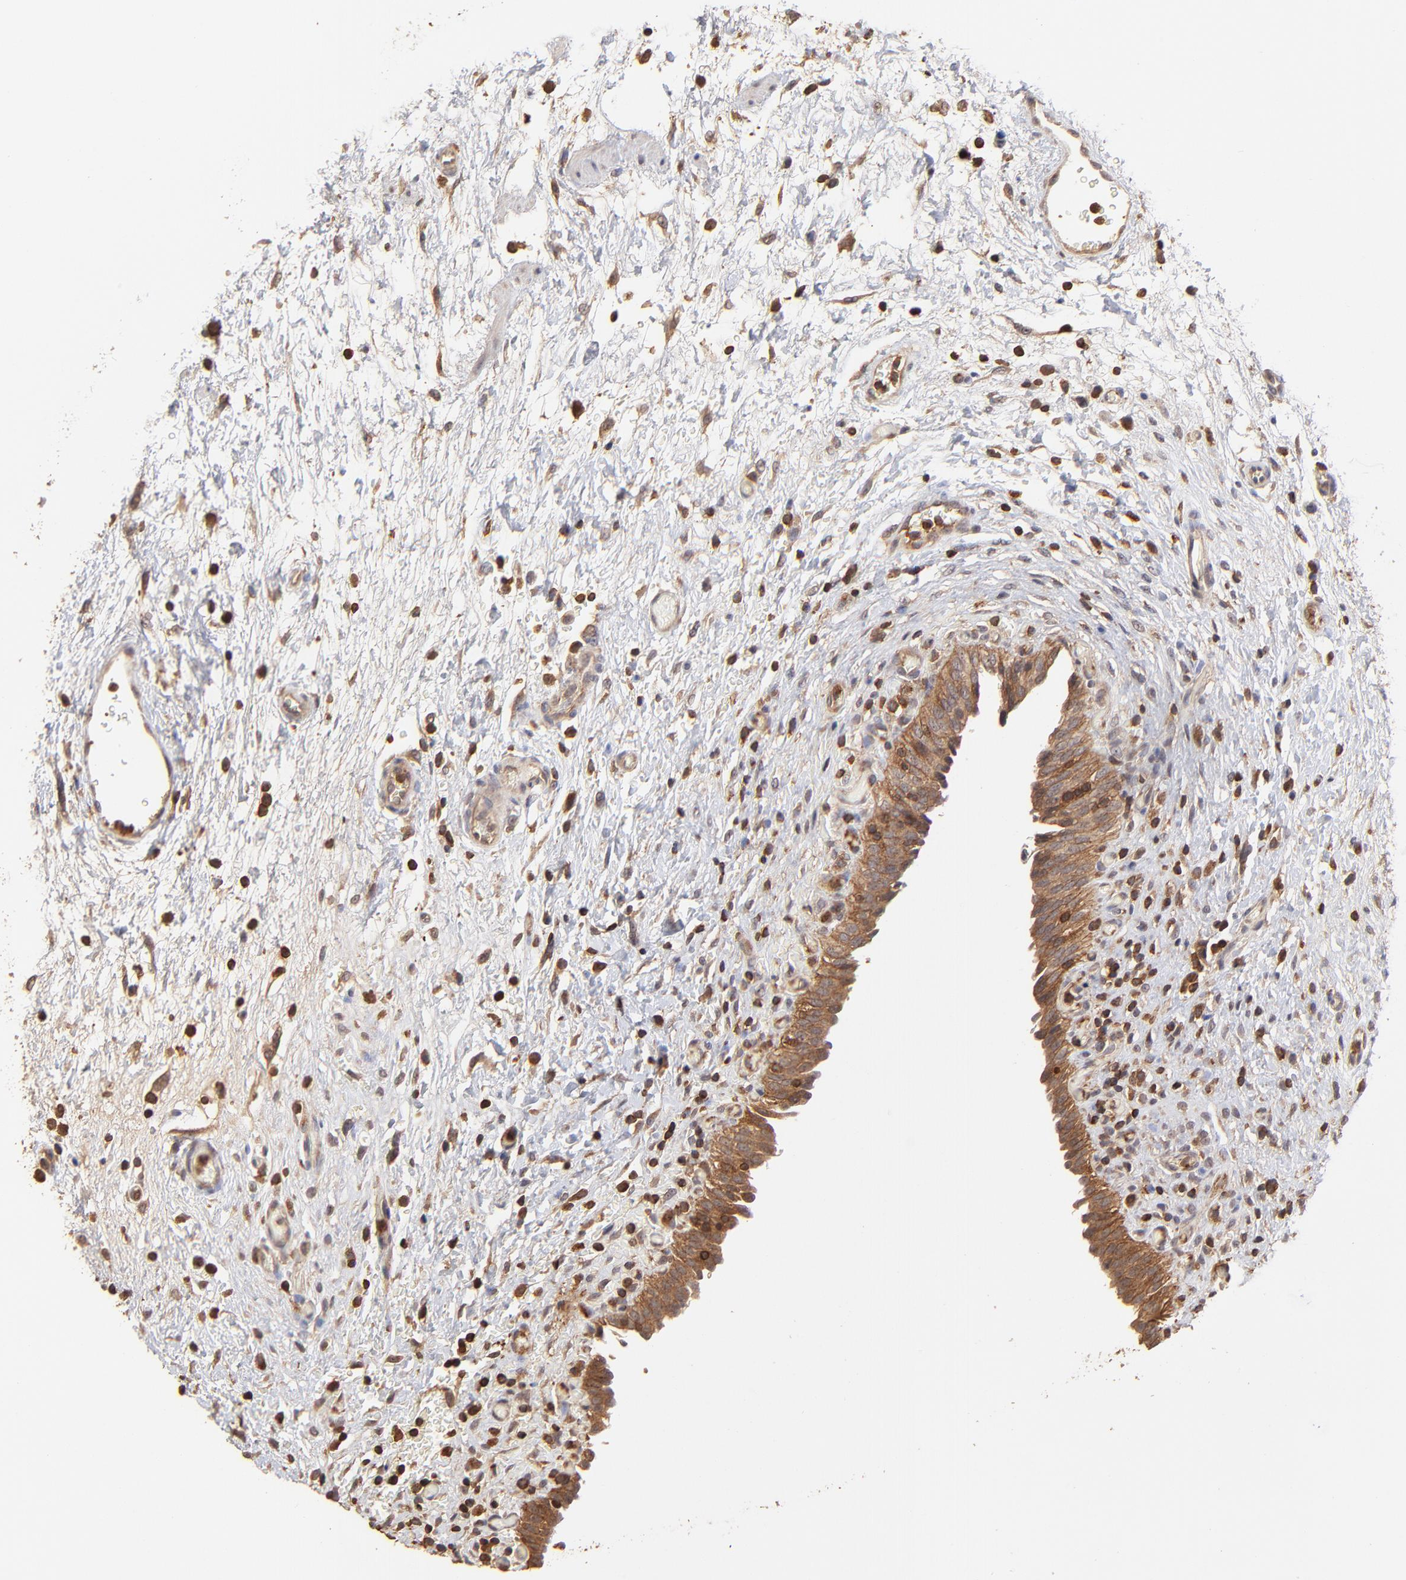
{"staining": {"intensity": "strong", "quantity": ">75%", "location": "cytoplasmic/membranous"}, "tissue": "urinary bladder", "cell_type": "Urothelial cells", "image_type": "normal", "snomed": [{"axis": "morphology", "description": "Normal tissue, NOS"}, {"axis": "topography", "description": "Urinary bladder"}], "caption": "Urothelial cells demonstrate strong cytoplasmic/membranous staining in approximately >75% of cells in normal urinary bladder.", "gene": "STON2", "patient": {"sex": "male", "age": 51}}